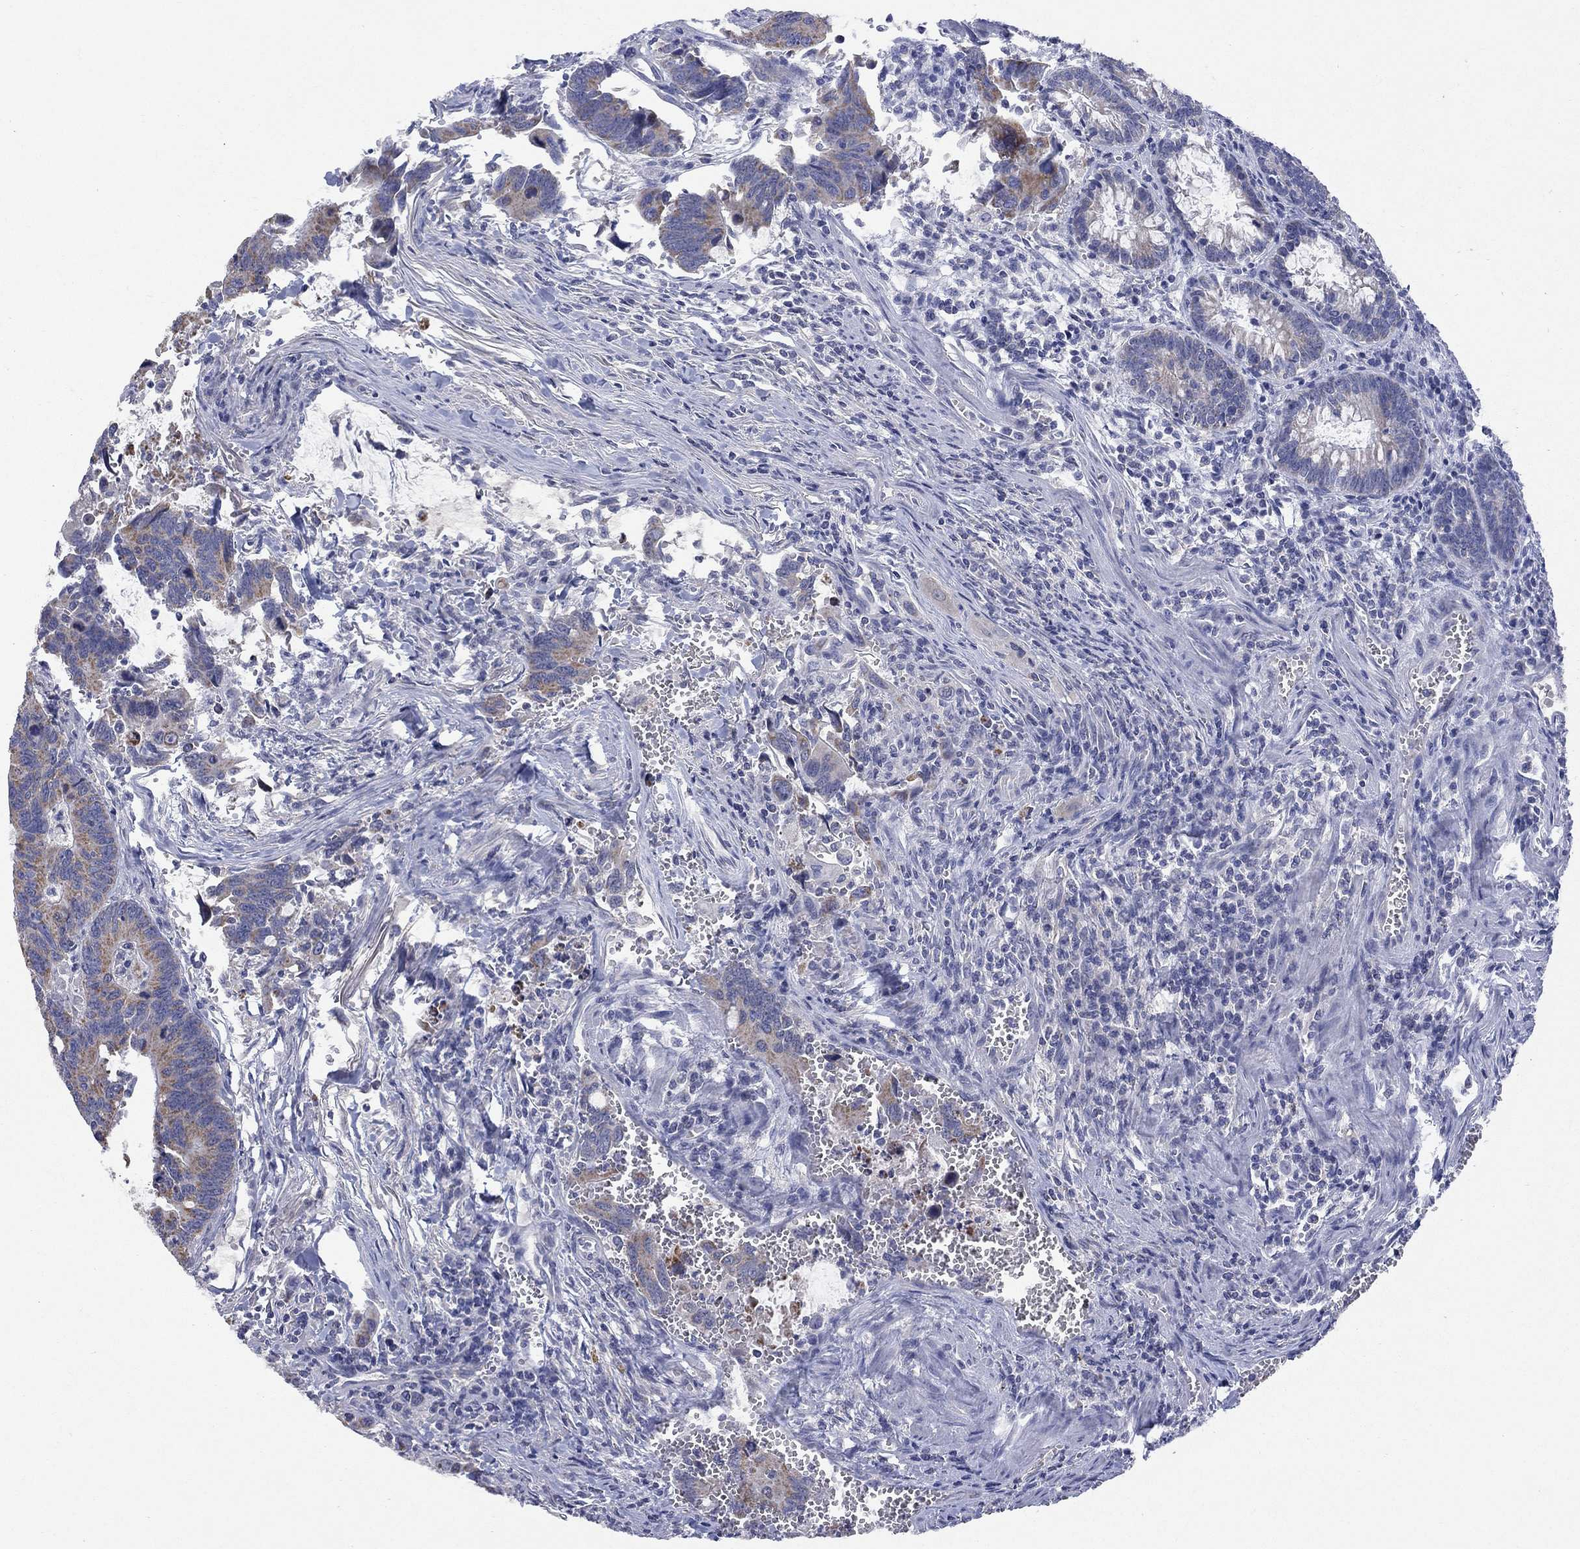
{"staining": {"intensity": "moderate", "quantity": ">75%", "location": "cytoplasmic/membranous"}, "tissue": "colorectal cancer", "cell_type": "Tumor cells", "image_type": "cancer", "snomed": [{"axis": "morphology", "description": "Adenocarcinoma, NOS"}, {"axis": "topography", "description": "Rectum"}], "caption": "High-power microscopy captured an IHC photomicrograph of adenocarcinoma (colorectal), revealing moderate cytoplasmic/membranous expression in approximately >75% of tumor cells.", "gene": "CLVS1", "patient": {"sex": "male", "age": 67}}